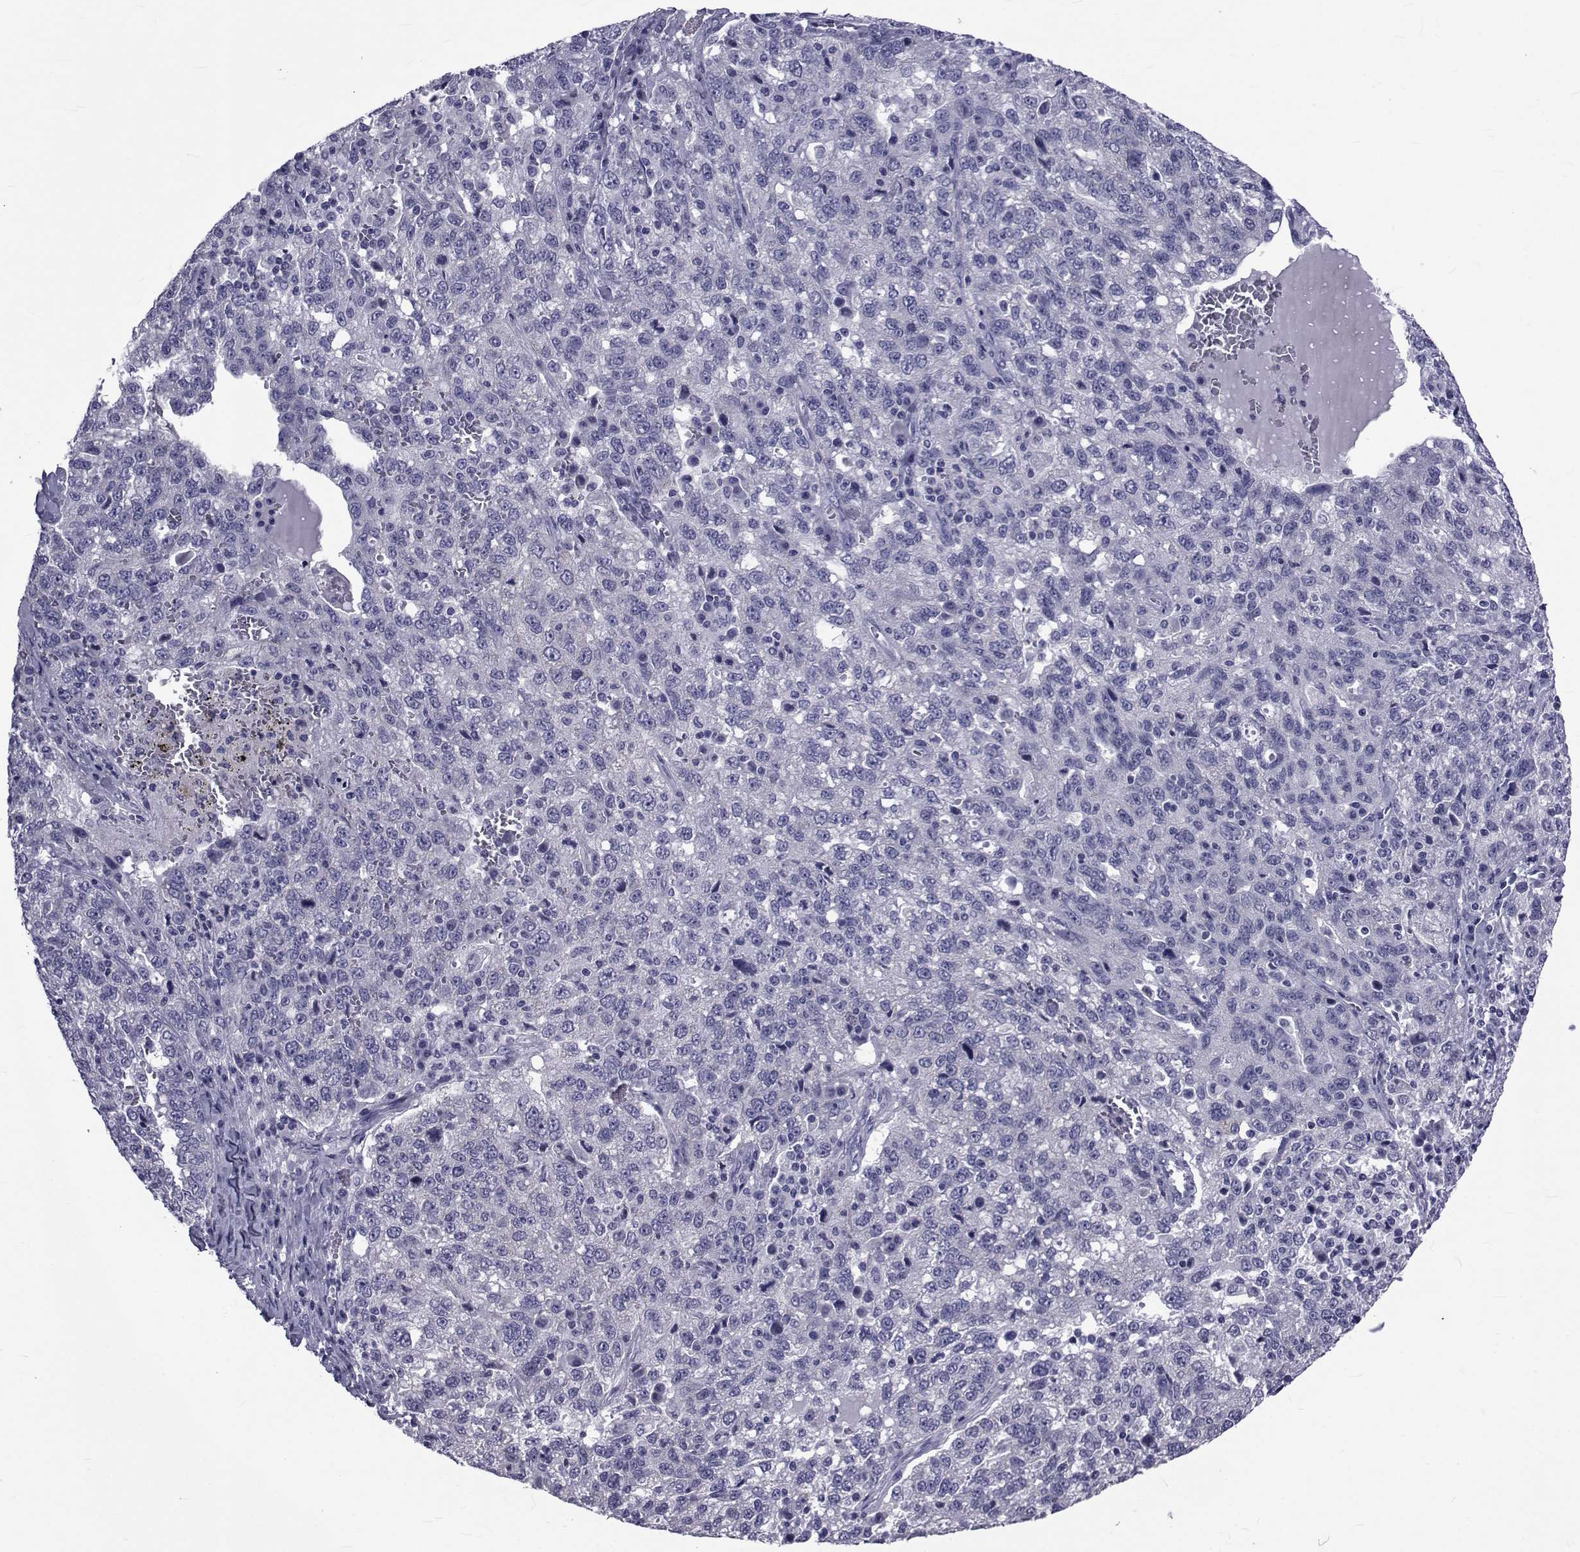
{"staining": {"intensity": "negative", "quantity": "none", "location": "none"}, "tissue": "ovarian cancer", "cell_type": "Tumor cells", "image_type": "cancer", "snomed": [{"axis": "morphology", "description": "Cystadenocarcinoma, serous, NOS"}, {"axis": "topography", "description": "Ovary"}], "caption": "High power microscopy image of an immunohistochemistry (IHC) micrograph of ovarian cancer (serous cystadenocarcinoma), revealing no significant expression in tumor cells.", "gene": "GKAP1", "patient": {"sex": "female", "age": 71}}